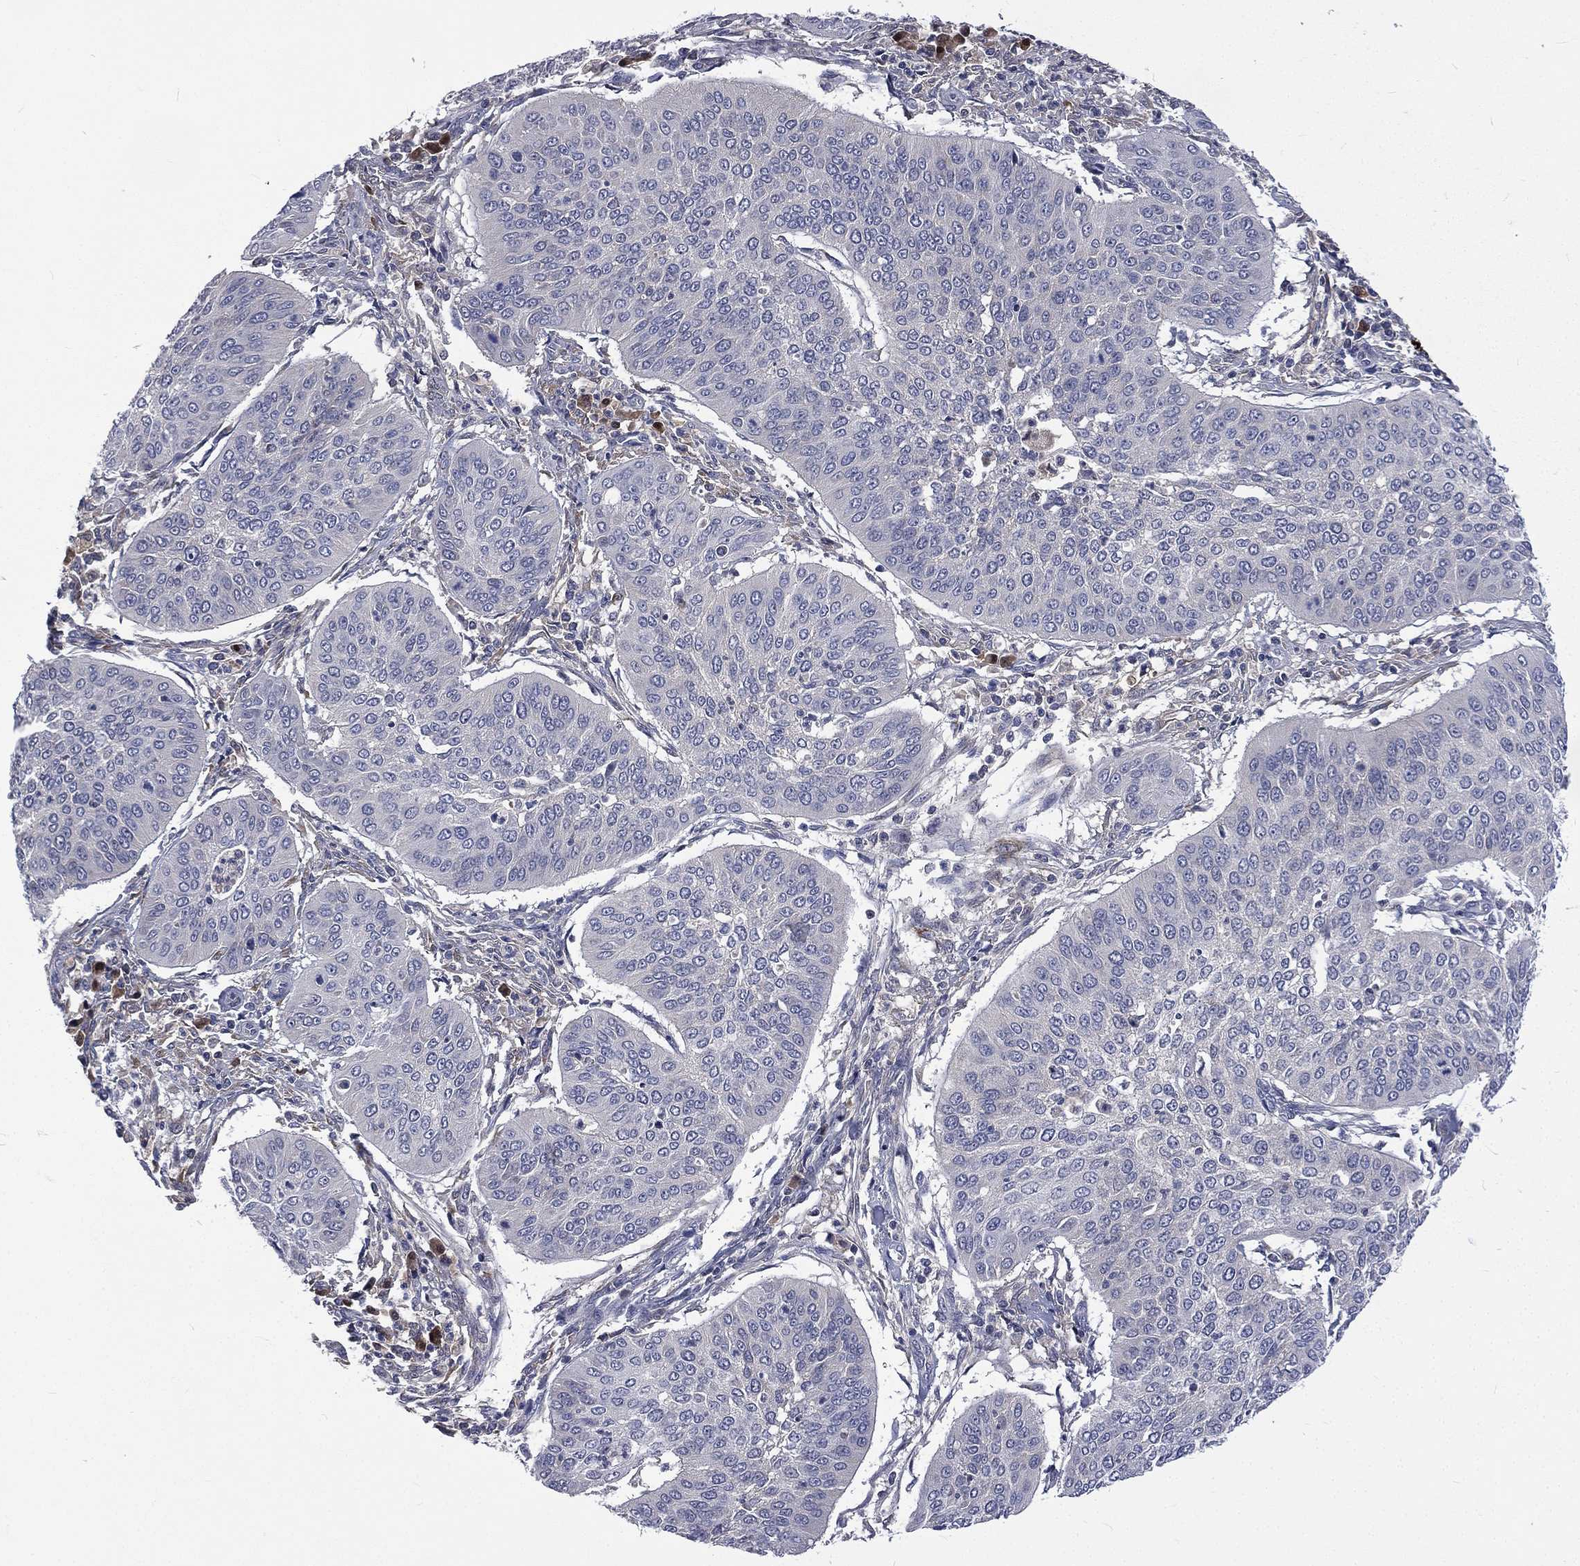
{"staining": {"intensity": "negative", "quantity": "none", "location": "none"}, "tissue": "cervical cancer", "cell_type": "Tumor cells", "image_type": "cancer", "snomed": [{"axis": "morphology", "description": "Normal tissue, NOS"}, {"axis": "morphology", "description": "Squamous cell carcinoma, NOS"}, {"axis": "topography", "description": "Cervix"}], "caption": "Cervical cancer (squamous cell carcinoma) was stained to show a protein in brown. There is no significant expression in tumor cells.", "gene": "CA12", "patient": {"sex": "female", "age": 39}}